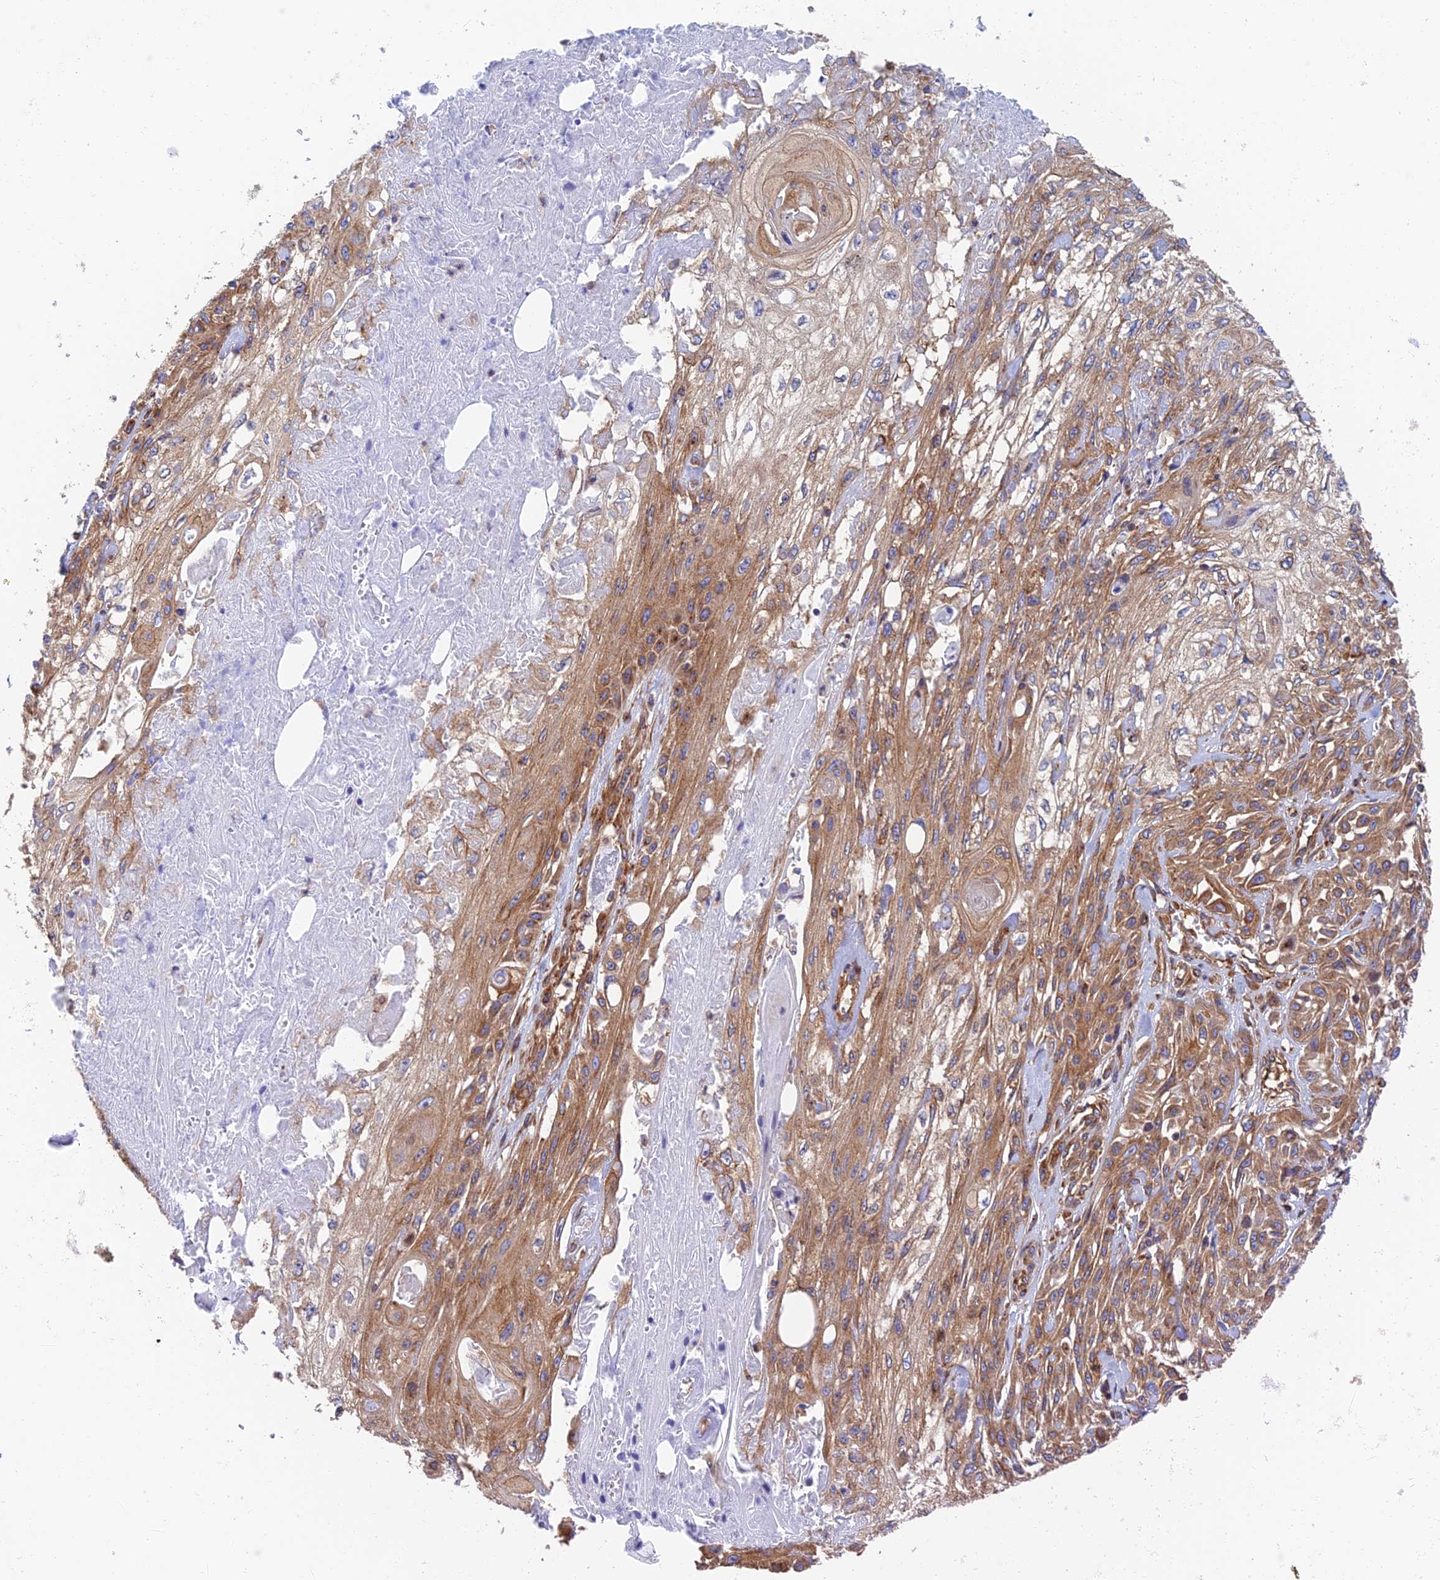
{"staining": {"intensity": "moderate", "quantity": ">75%", "location": "cytoplasmic/membranous"}, "tissue": "skin cancer", "cell_type": "Tumor cells", "image_type": "cancer", "snomed": [{"axis": "morphology", "description": "Squamous cell carcinoma, NOS"}, {"axis": "morphology", "description": "Squamous cell carcinoma, metastatic, NOS"}, {"axis": "topography", "description": "Skin"}, {"axis": "topography", "description": "Lymph node"}], "caption": "Squamous cell carcinoma (skin) was stained to show a protein in brown. There is medium levels of moderate cytoplasmic/membranous positivity in approximately >75% of tumor cells. (DAB (3,3'-diaminobenzidine) IHC, brown staining for protein, blue staining for nuclei).", "gene": "DCTN2", "patient": {"sex": "male", "age": 75}}